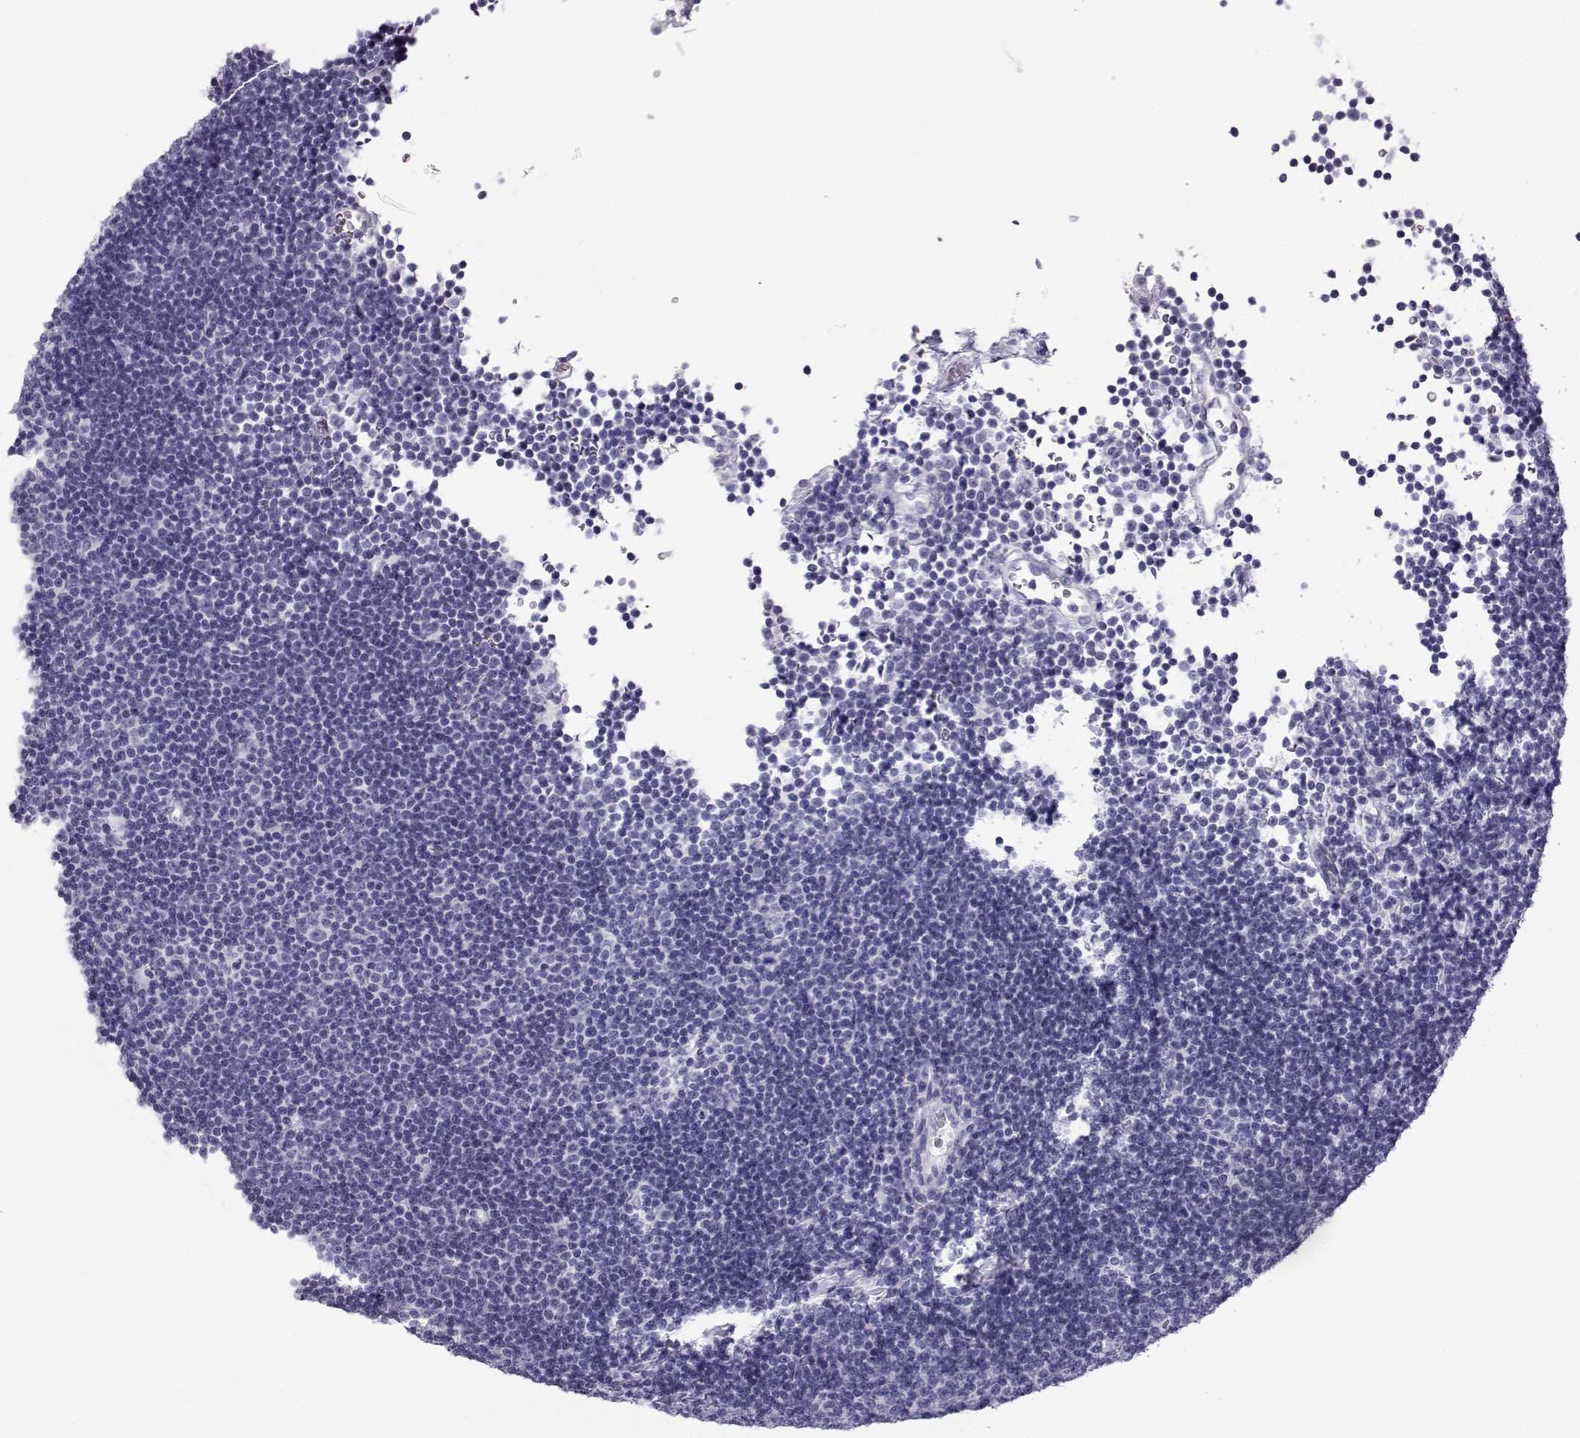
{"staining": {"intensity": "negative", "quantity": "none", "location": "none"}, "tissue": "lymphoma", "cell_type": "Tumor cells", "image_type": "cancer", "snomed": [{"axis": "morphology", "description": "Malignant lymphoma, non-Hodgkin's type, Low grade"}, {"axis": "topography", "description": "Brain"}], "caption": "Tumor cells show no significant protein expression in low-grade malignant lymphoma, non-Hodgkin's type.", "gene": "RD3", "patient": {"sex": "female", "age": 66}}